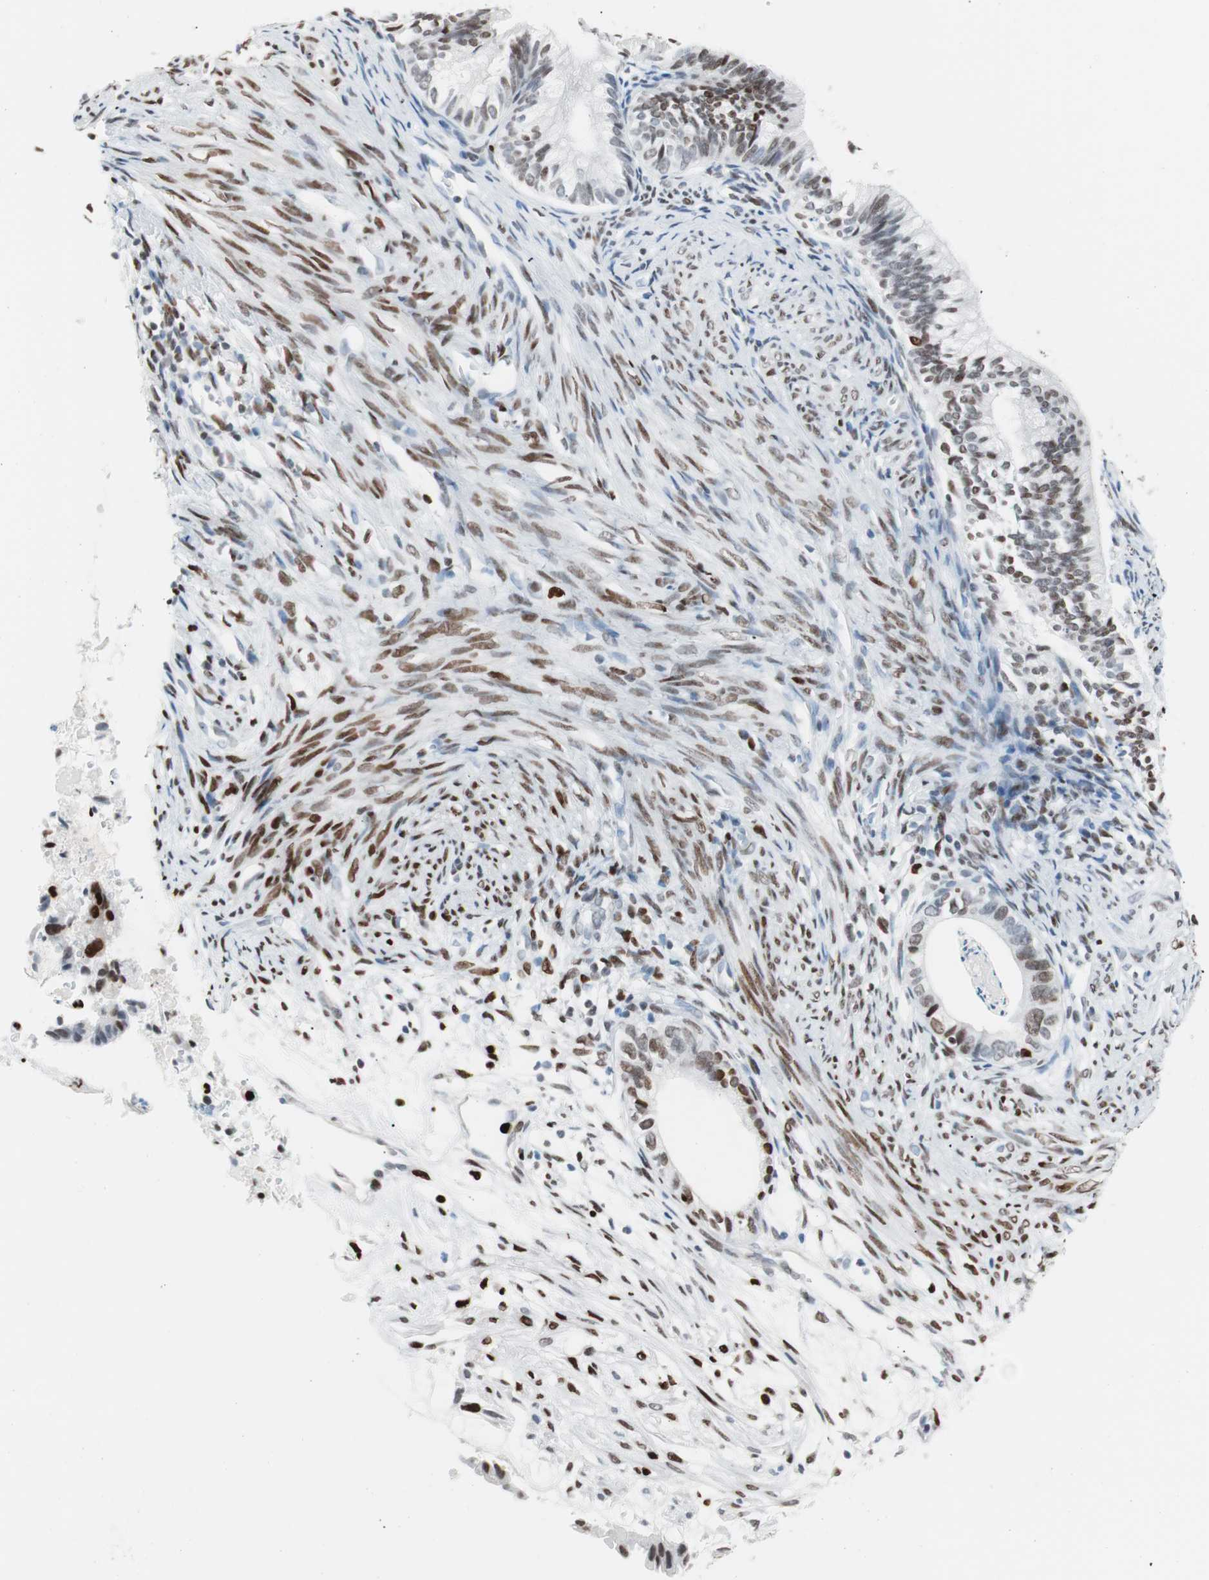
{"staining": {"intensity": "moderate", "quantity": ">75%", "location": "nuclear"}, "tissue": "cervical cancer", "cell_type": "Tumor cells", "image_type": "cancer", "snomed": [{"axis": "morphology", "description": "Normal tissue, NOS"}, {"axis": "morphology", "description": "Adenocarcinoma, NOS"}, {"axis": "topography", "description": "Cervix"}, {"axis": "topography", "description": "Endometrium"}], "caption": "Immunohistochemical staining of human cervical cancer shows medium levels of moderate nuclear staining in approximately >75% of tumor cells.", "gene": "CEBPB", "patient": {"sex": "female", "age": 86}}